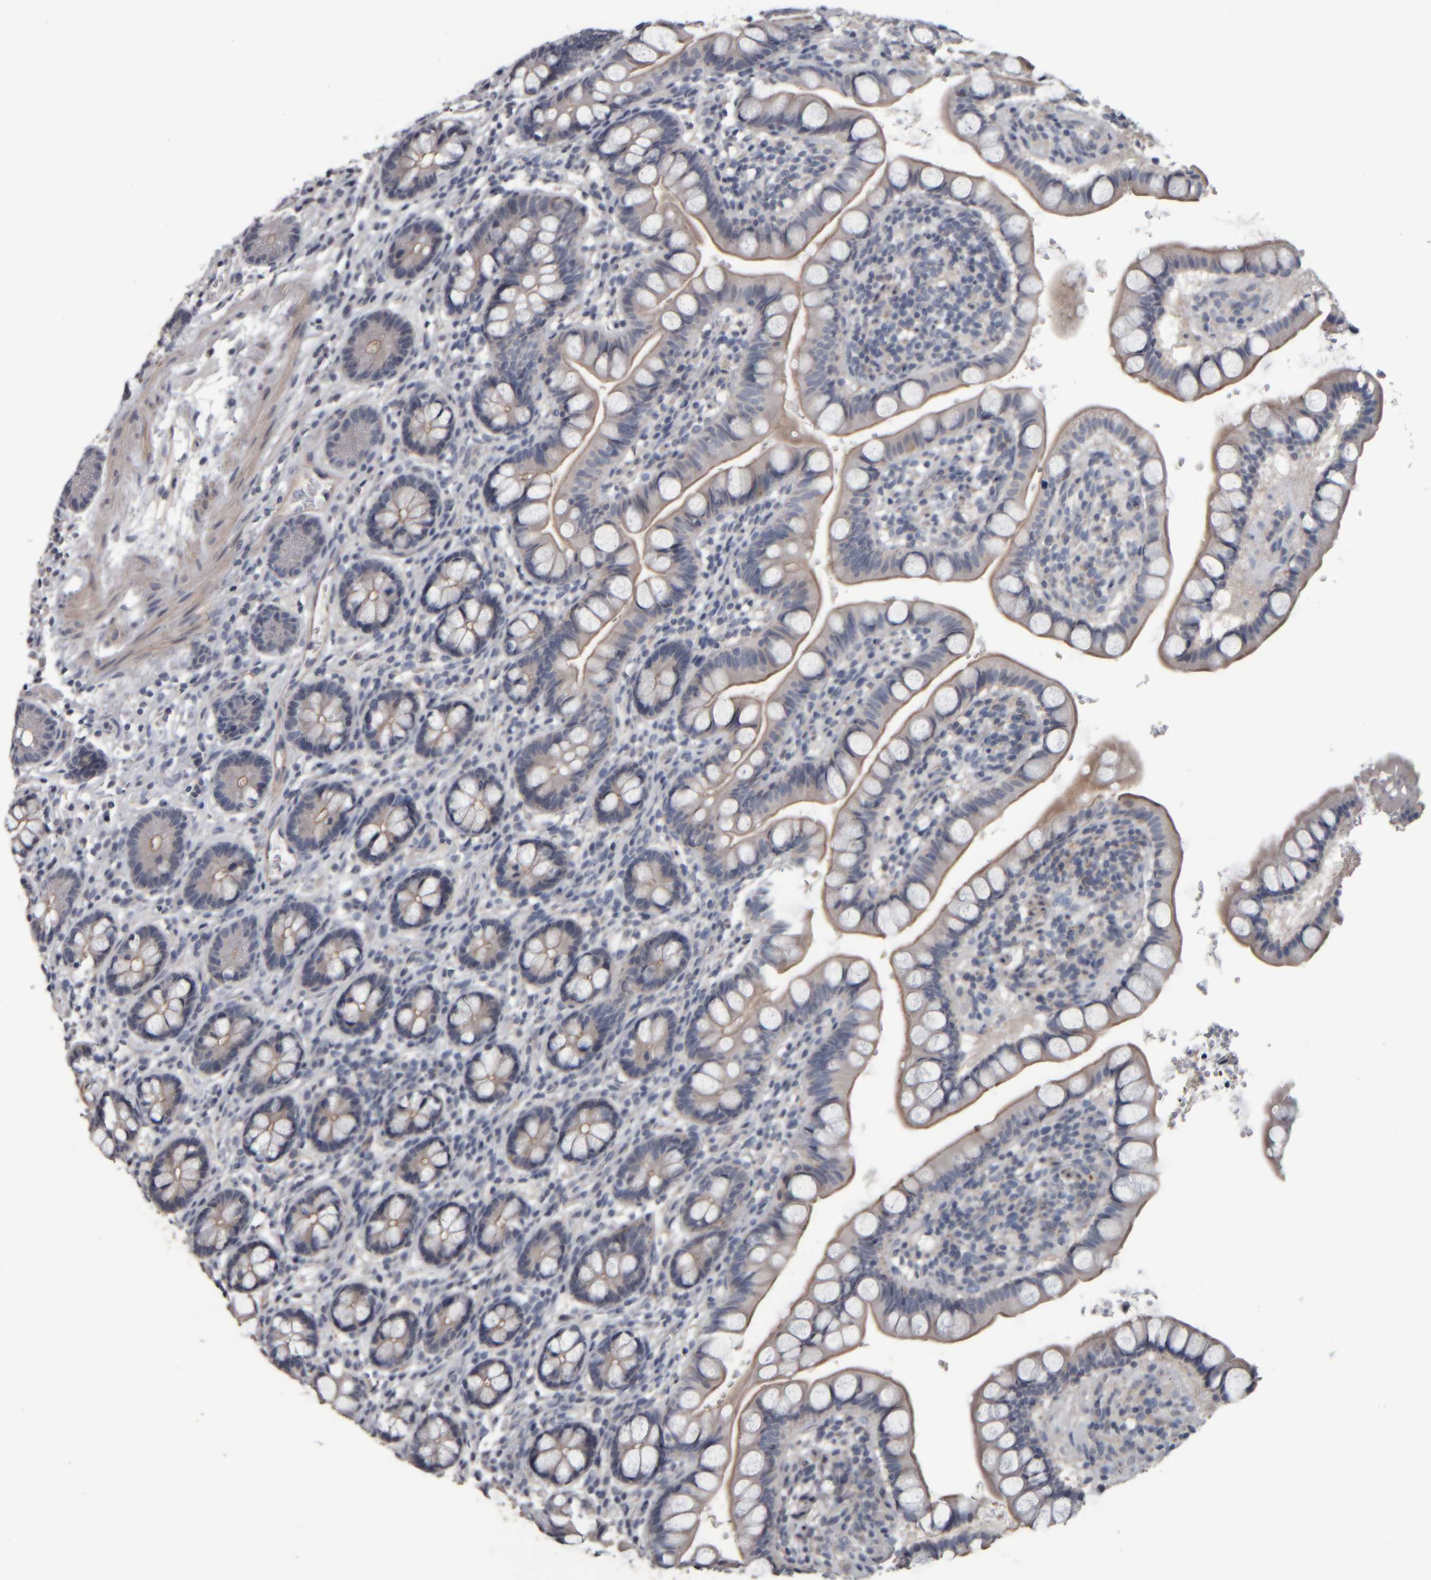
{"staining": {"intensity": "weak", "quantity": "25%-75%", "location": "cytoplasmic/membranous"}, "tissue": "small intestine", "cell_type": "Glandular cells", "image_type": "normal", "snomed": [{"axis": "morphology", "description": "Normal tissue, NOS"}, {"axis": "topography", "description": "Small intestine"}], "caption": "Approximately 25%-75% of glandular cells in unremarkable small intestine demonstrate weak cytoplasmic/membranous protein positivity as visualized by brown immunohistochemical staining.", "gene": "CAVIN4", "patient": {"sex": "female", "age": 84}}